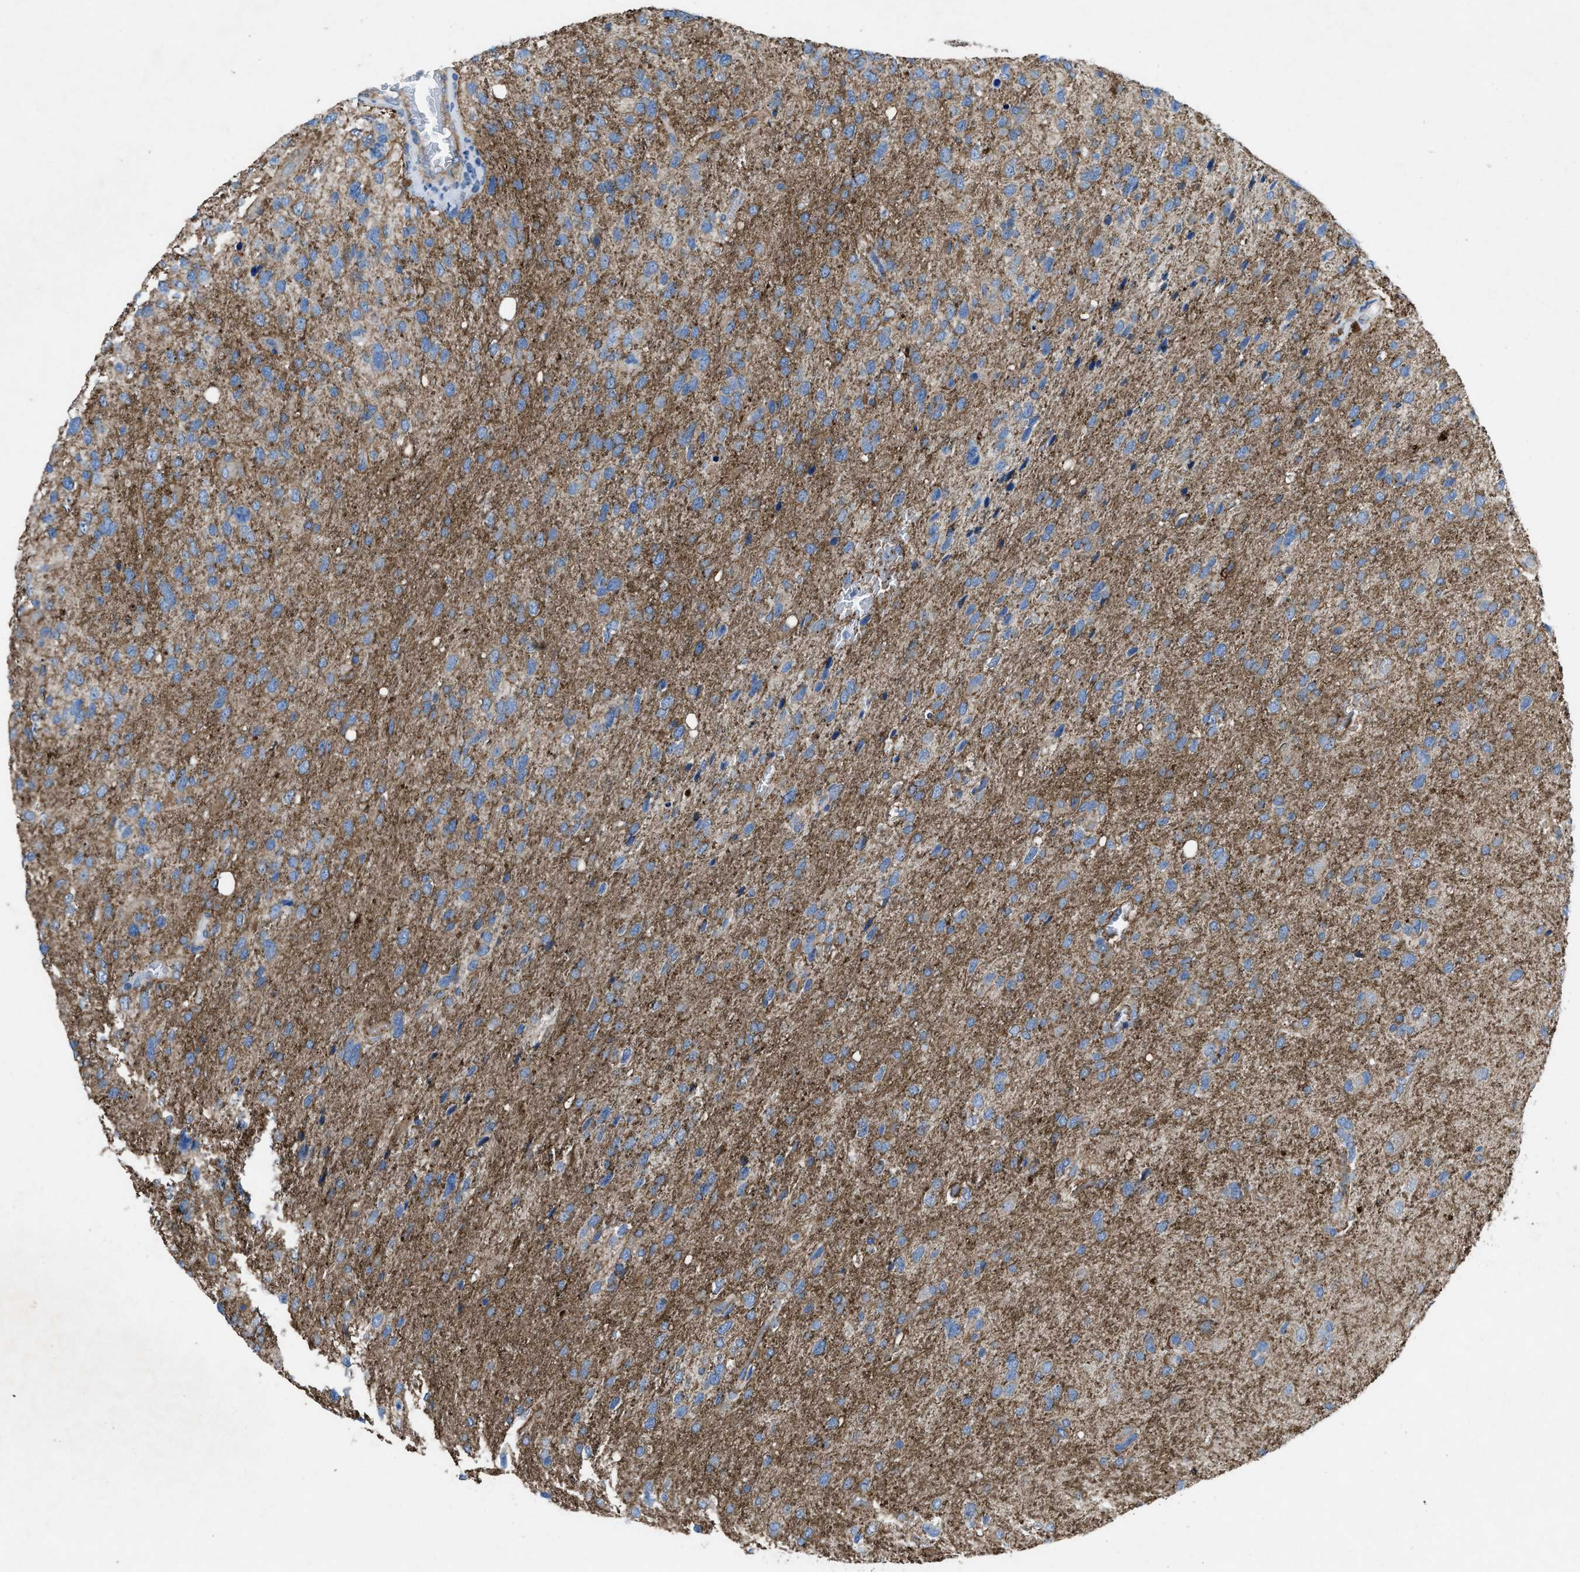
{"staining": {"intensity": "weak", "quantity": ">75%", "location": "cytoplasmic/membranous"}, "tissue": "glioma", "cell_type": "Tumor cells", "image_type": "cancer", "snomed": [{"axis": "morphology", "description": "Glioma, malignant, High grade"}, {"axis": "topography", "description": "Brain"}], "caption": "There is low levels of weak cytoplasmic/membranous staining in tumor cells of malignant high-grade glioma, as demonstrated by immunohistochemical staining (brown color).", "gene": "DOLPP1", "patient": {"sex": "female", "age": 58}}